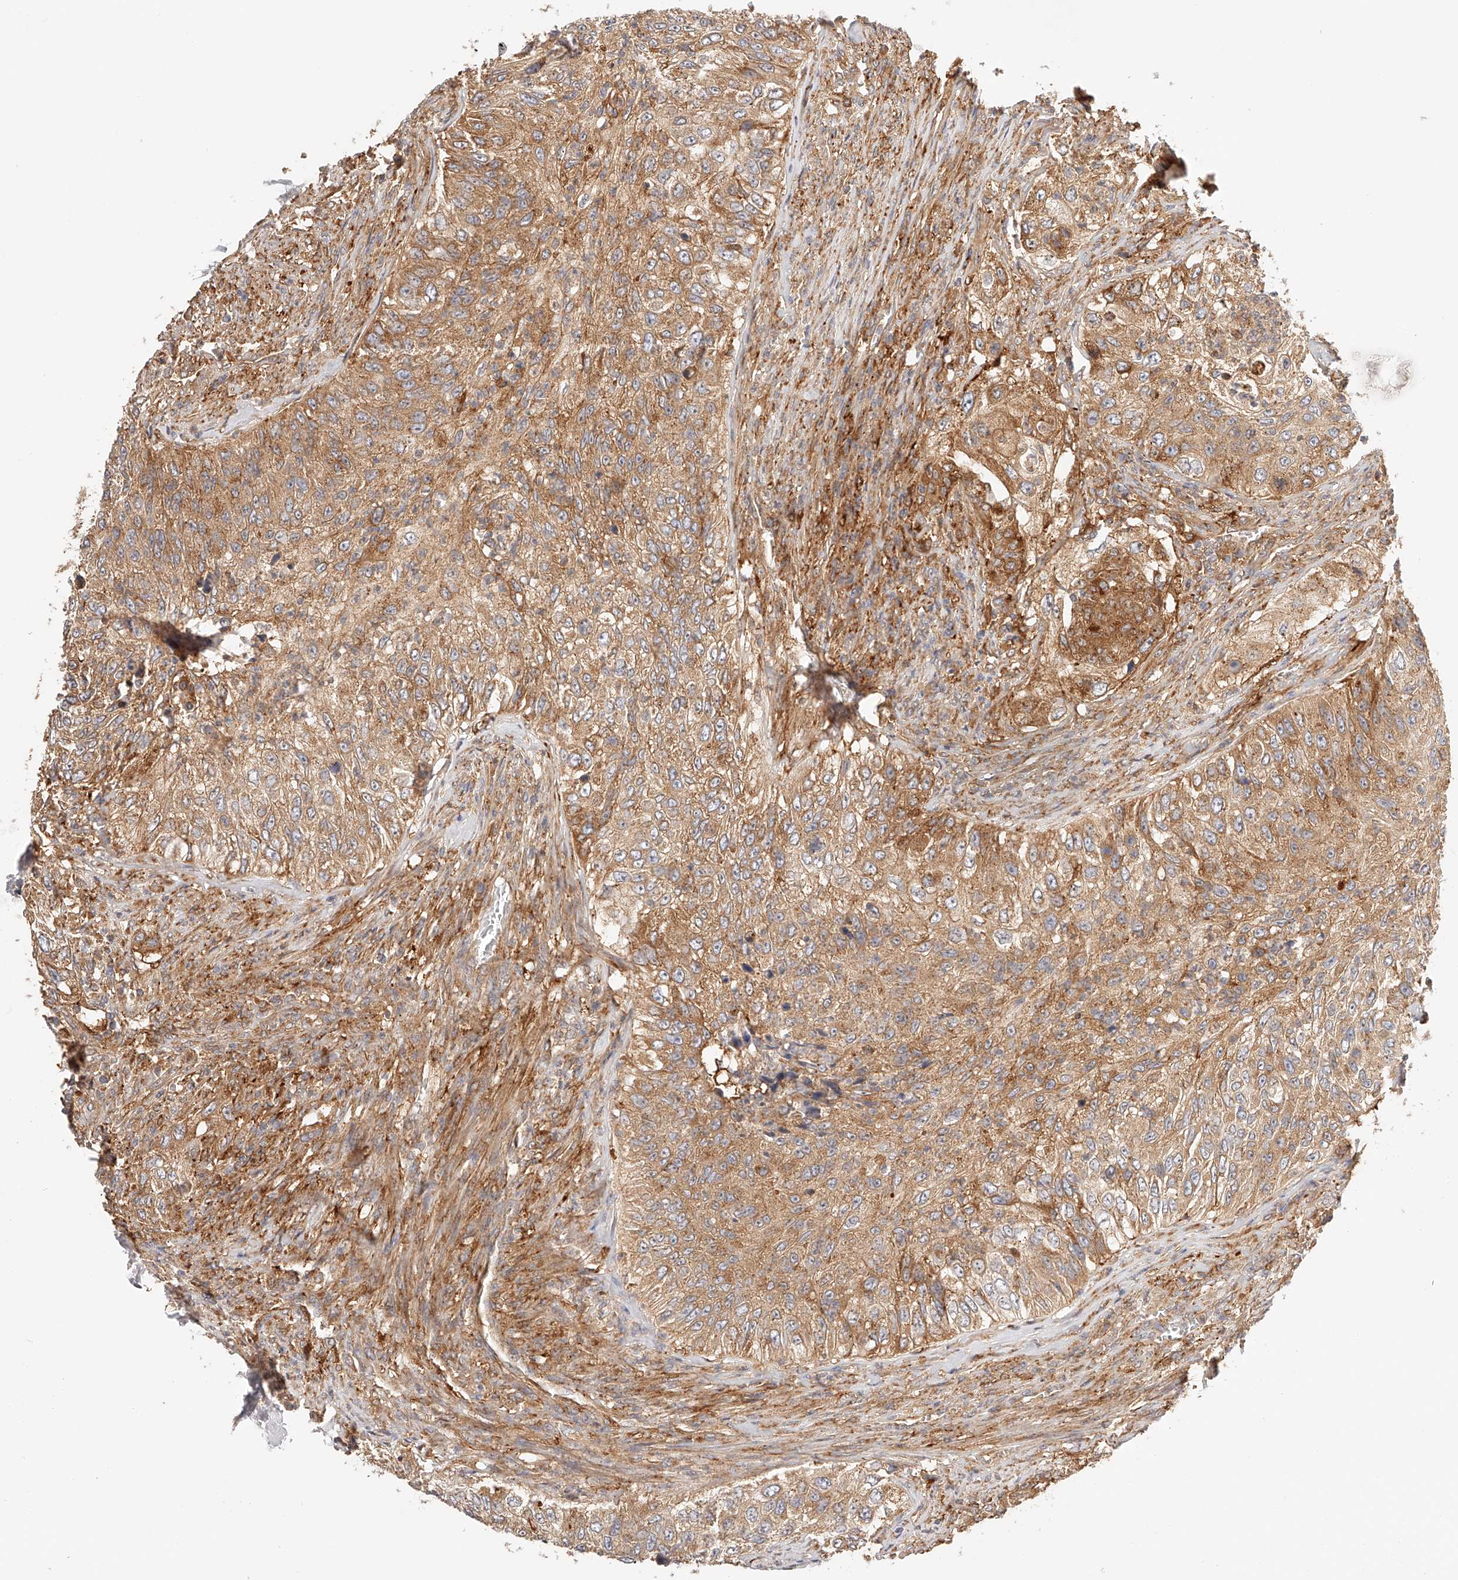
{"staining": {"intensity": "moderate", "quantity": ">75%", "location": "cytoplasmic/membranous"}, "tissue": "urothelial cancer", "cell_type": "Tumor cells", "image_type": "cancer", "snomed": [{"axis": "morphology", "description": "Urothelial carcinoma, High grade"}, {"axis": "topography", "description": "Urinary bladder"}], "caption": "There is medium levels of moderate cytoplasmic/membranous positivity in tumor cells of urothelial cancer, as demonstrated by immunohistochemical staining (brown color).", "gene": "SYNC", "patient": {"sex": "female", "age": 60}}